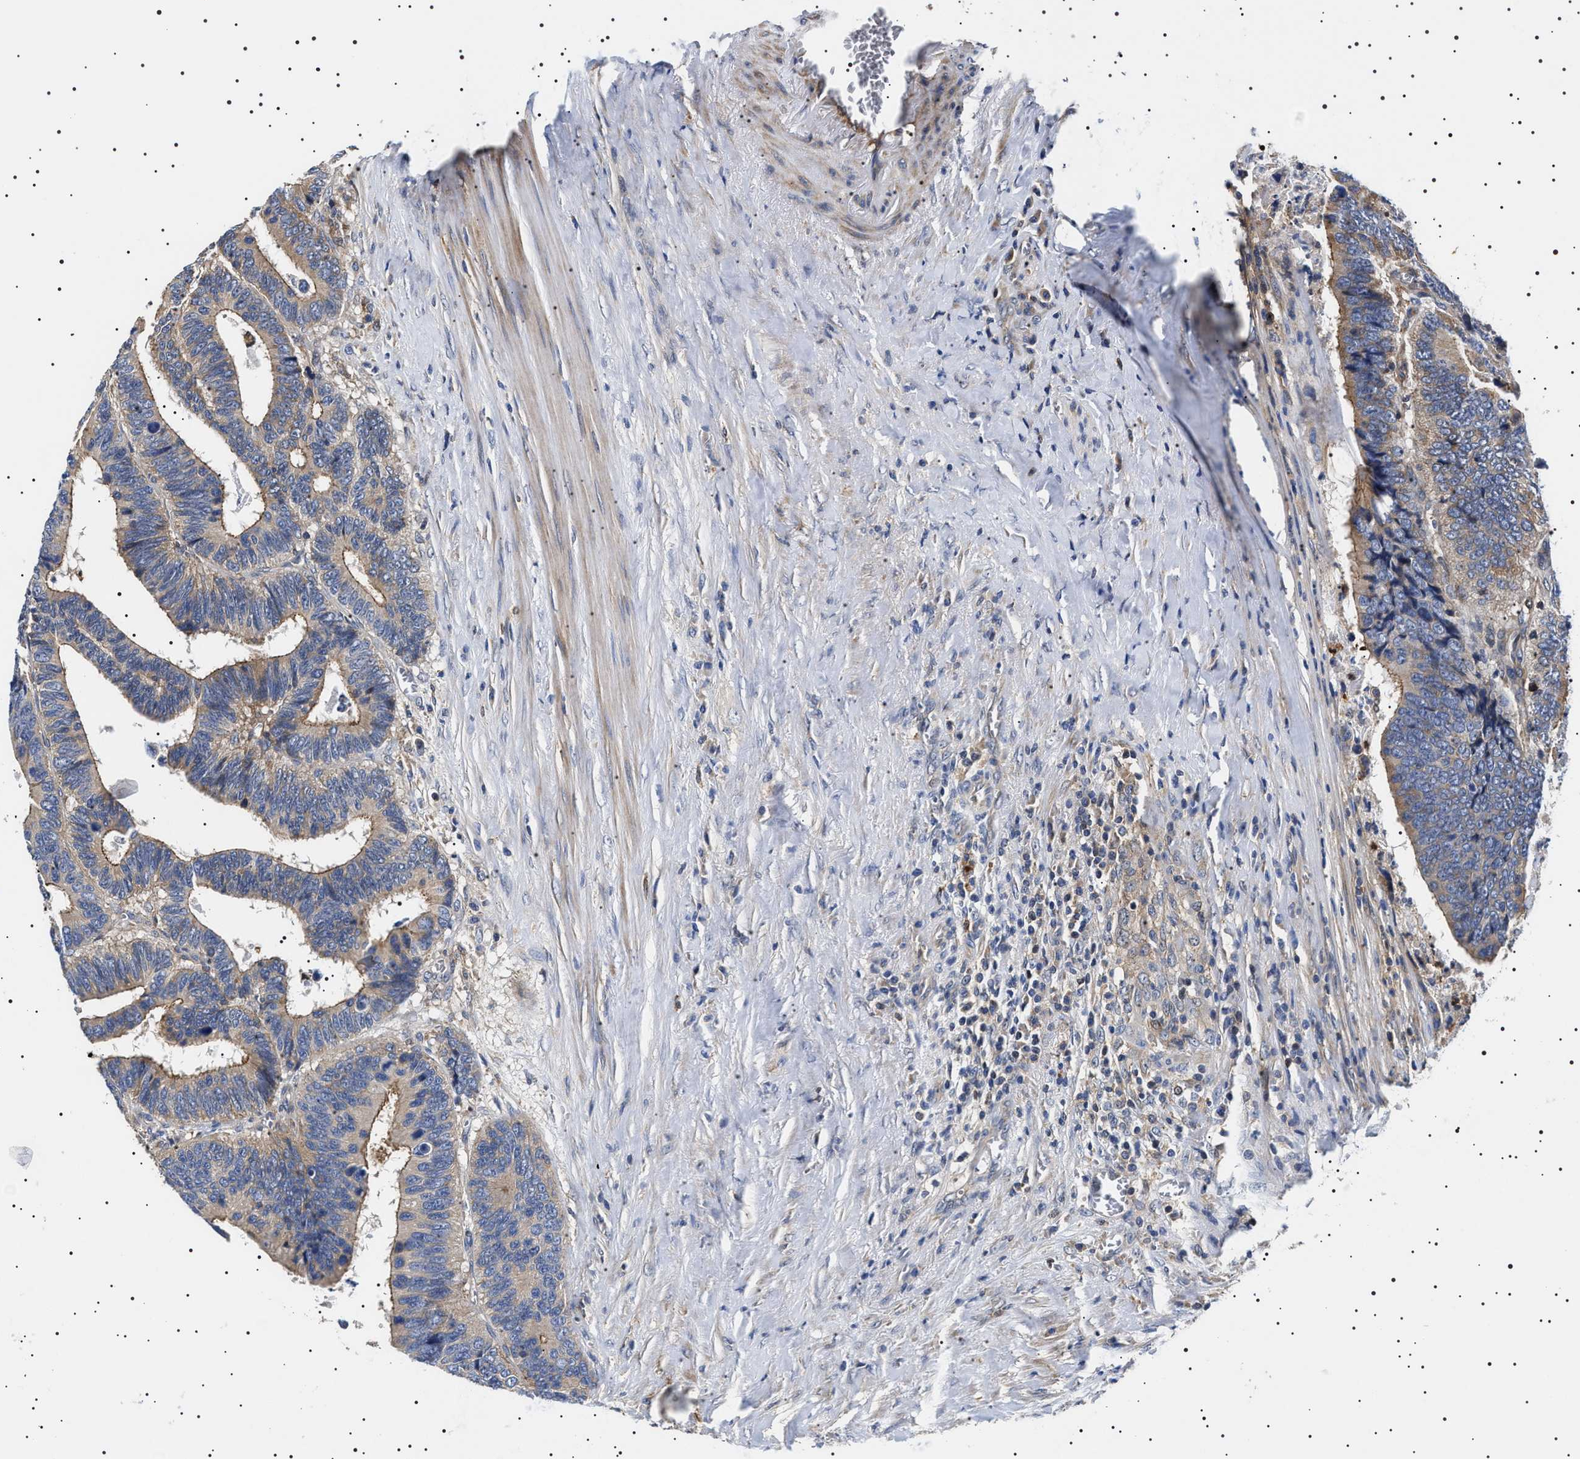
{"staining": {"intensity": "weak", "quantity": ">75%", "location": "cytoplasmic/membranous"}, "tissue": "colorectal cancer", "cell_type": "Tumor cells", "image_type": "cancer", "snomed": [{"axis": "morphology", "description": "Adenocarcinoma, NOS"}, {"axis": "topography", "description": "Colon"}], "caption": "This photomicrograph shows adenocarcinoma (colorectal) stained with immunohistochemistry to label a protein in brown. The cytoplasmic/membranous of tumor cells show weak positivity for the protein. Nuclei are counter-stained blue.", "gene": "SLC4A7", "patient": {"sex": "male", "age": 72}}